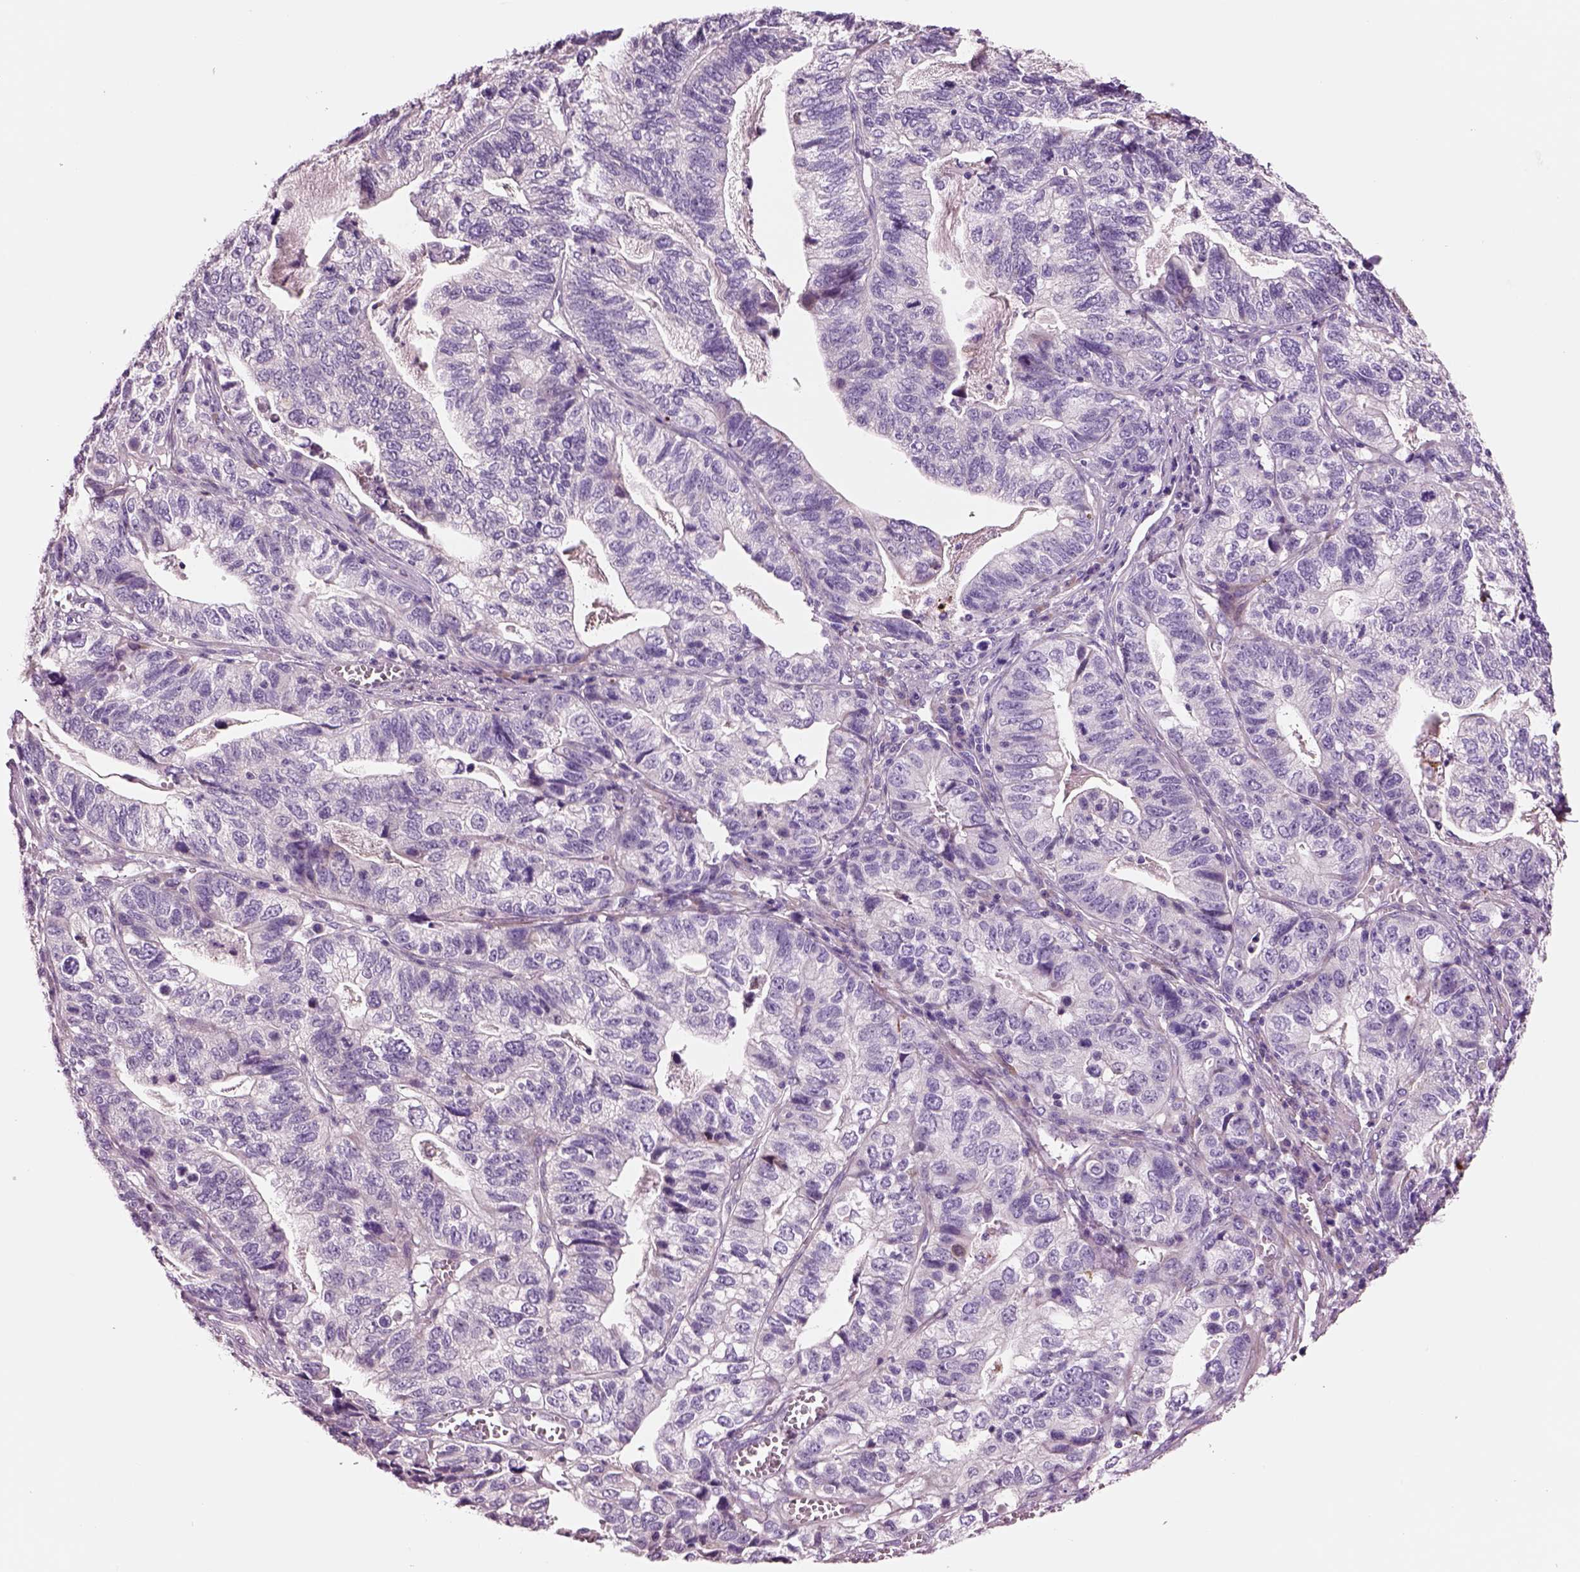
{"staining": {"intensity": "negative", "quantity": "none", "location": "none"}, "tissue": "stomach cancer", "cell_type": "Tumor cells", "image_type": "cancer", "snomed": [{"axis": "morphology", "description": "Adenocarcinoma, NOS"}, {"axis": "topography", "description": "Stomach, upper"}], "caption": "A micrograph of human stomach adenocarcinoma is negative for staining in tumor cells. The staining is performed using DAB (3,3'-diaminobenzidine) brown chromogen with nuclei counter-stained in using hematoxylin.", "gene": "PLPP7", "patient": {"sex": "female", "age": 67}}